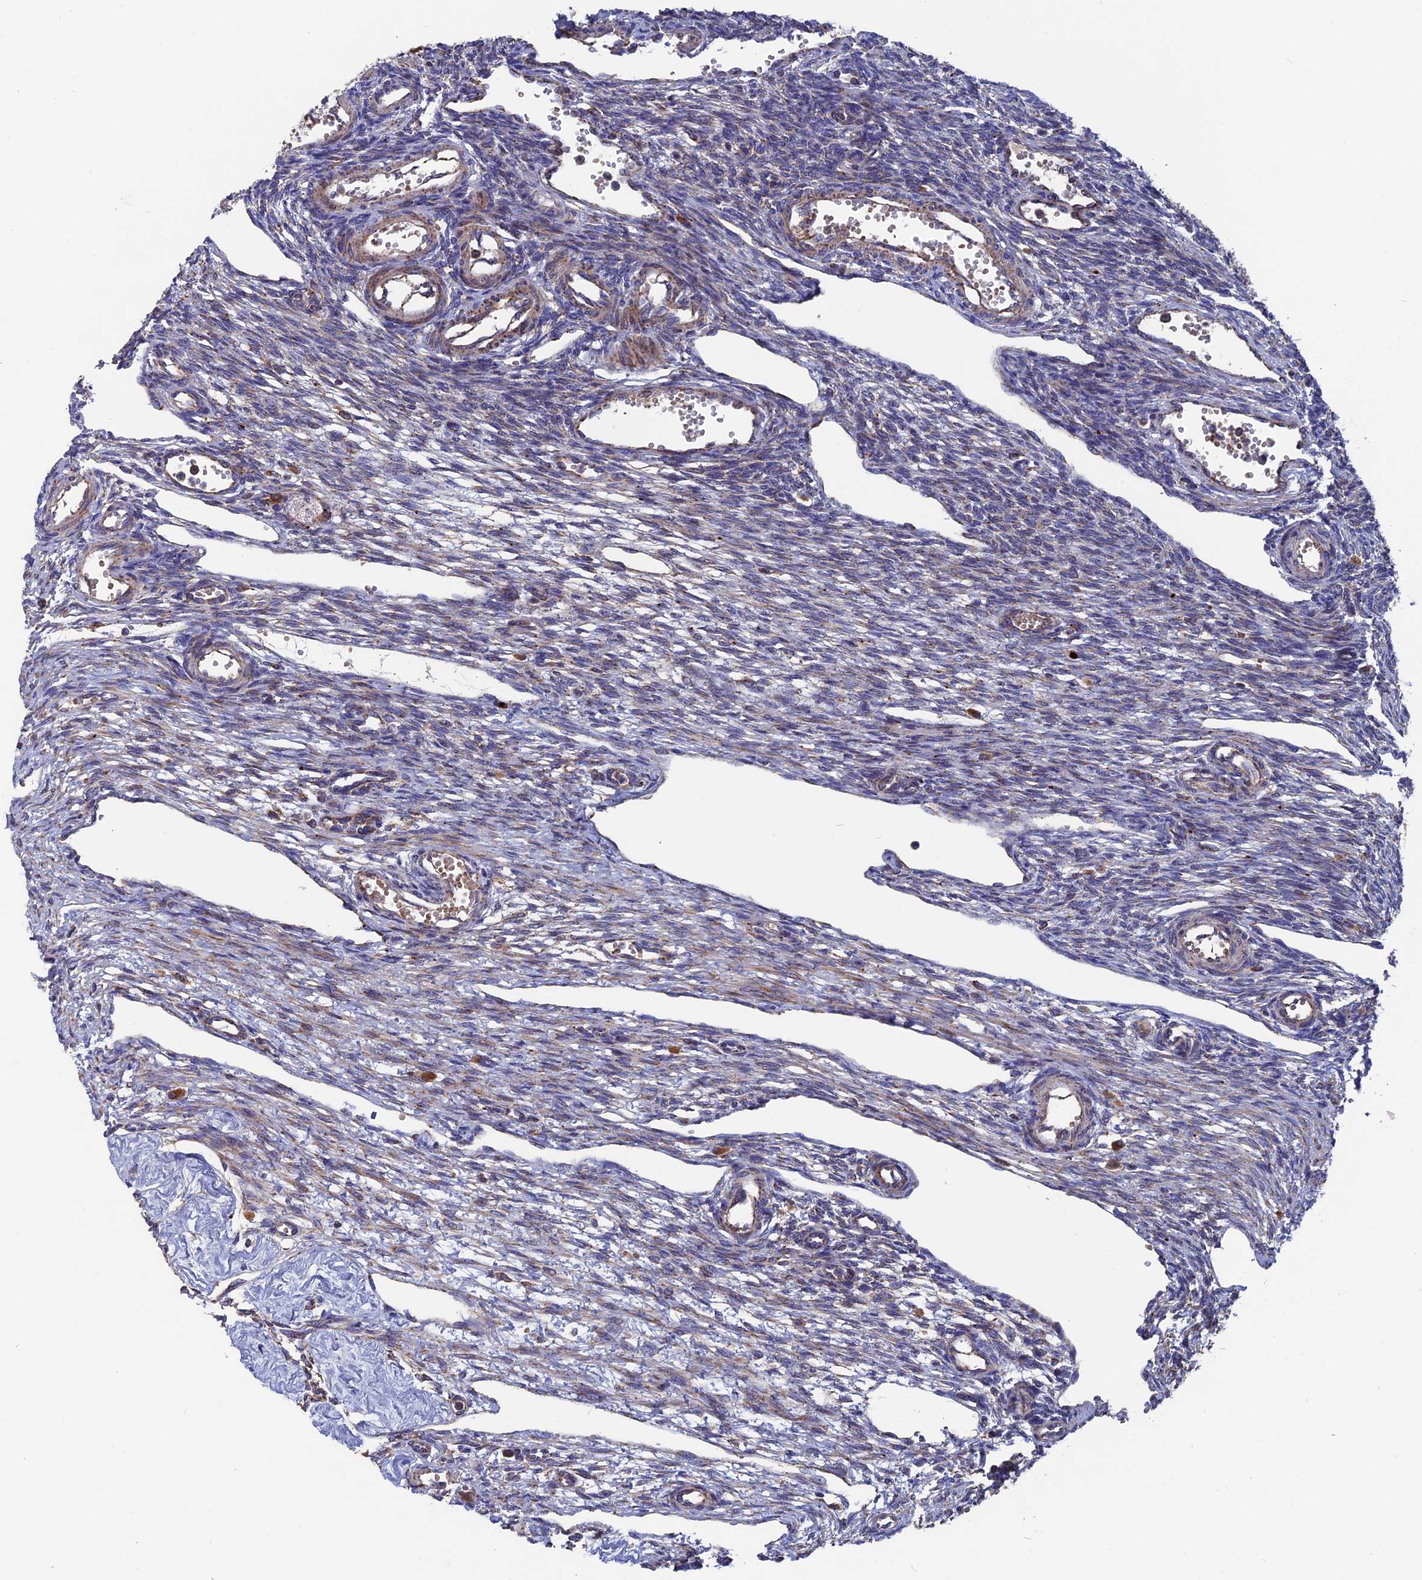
{"staining": {"intensity": "weak", "quantity": "<25%", "location": "cytoplasmic/membranous"}, "tissue": "ovary", "cell_type": "Ovarian stroma cells", "image_type": "normal", "snomed": [{"axis": "morphology", "description": "Normal tissue, NOS"}, {"axis": "morphology", "description": "Cyst, NOS"}, {"axis": "topography", "description": "Ovary"}], "caption": "Ovary was stained to show a protein in brown. There is no significant staining in ovarian stroma cells. Brightfield microscopy of IHC stained with DAB (3,3'-diaminobenzidine) (brown) and hematoxylin (blue), captured at high magnification.", "gene": "TGFA", "patient": {"sex": "female", "age": 33}}